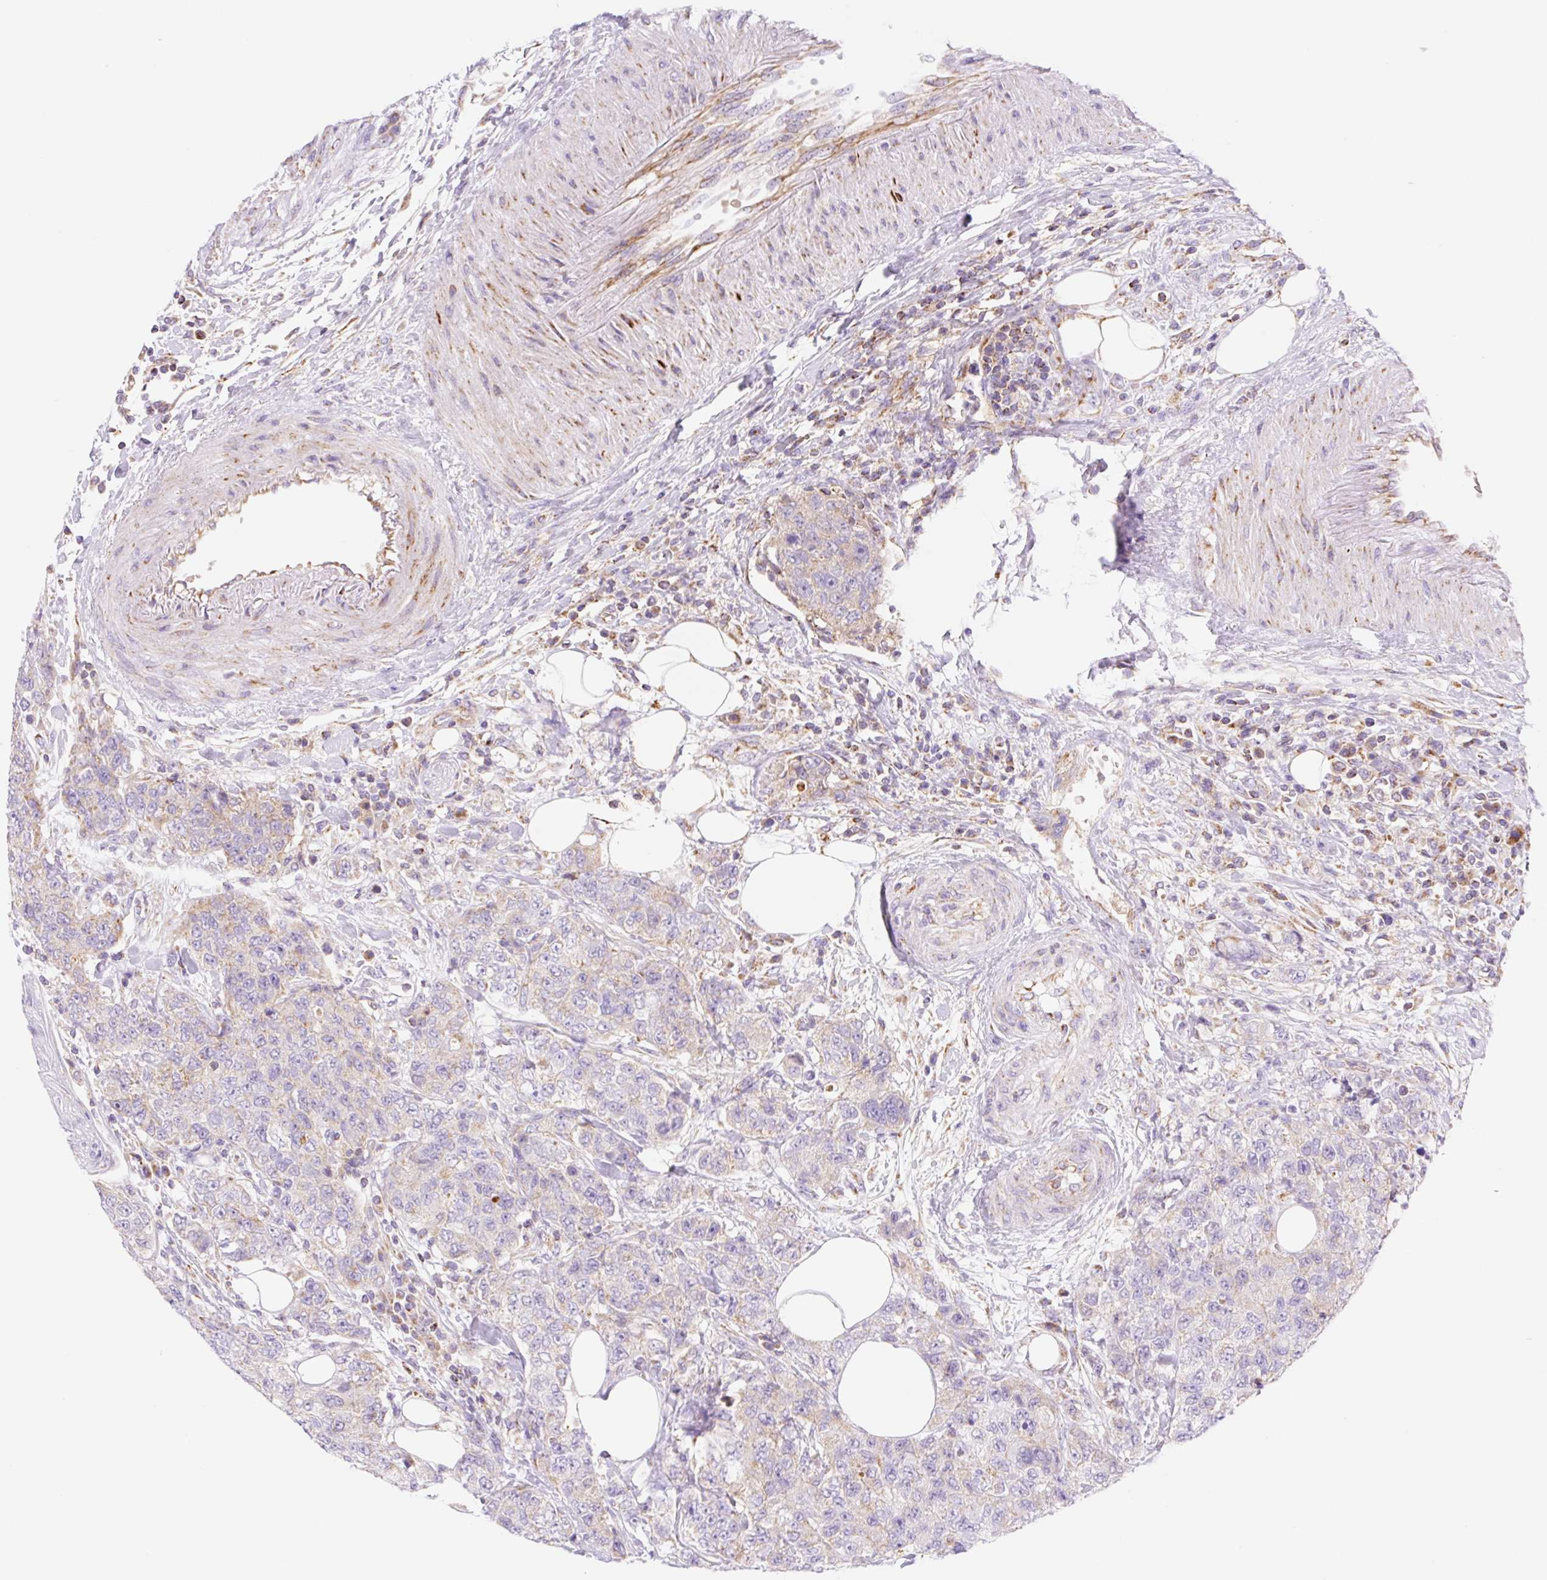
{"staining": {"intensity": "moderate", "quantity": "<25%", "location": "cytoplasmic/membranous"}, "tissue": "urothelial cancer", "cell_type": "Tumor cells", "image_type": "cancer", "snomed": [{"axis": "morphology", "description": "Urothelial carcinoma, High grade"}, {"axis": "topography", "description": "Urinary bladder"}], "caption": "About <25% of tumor cells in urothelial cancer demonstrate moderate cytoplasmic/membranous protein staining as visualized by brown immunohistochemical staining.", "gene": "ETNK2", "patient": {"sex": "female", "age": 78}}